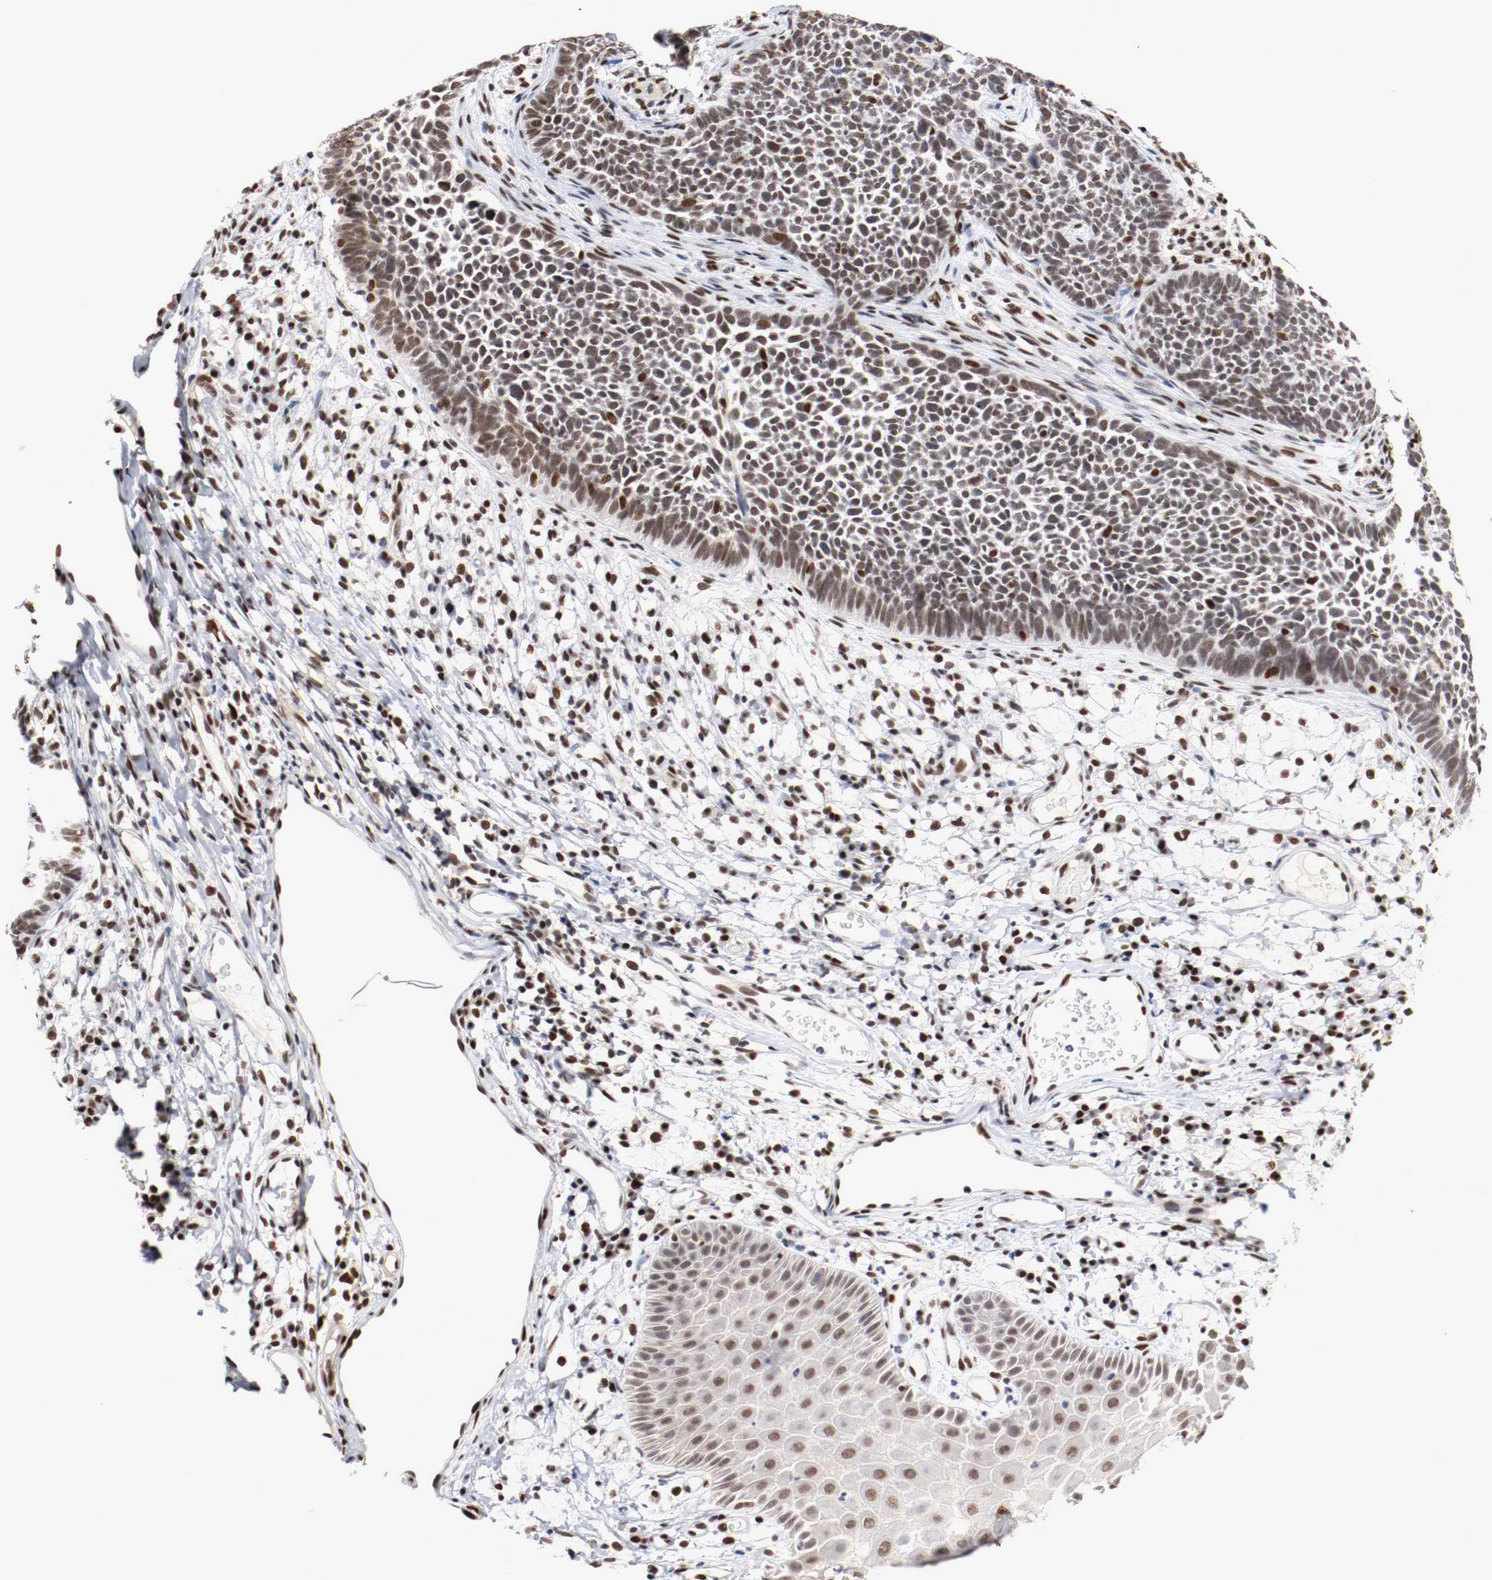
{"staining": {"intensity": "weak", "quantity": ">75%", "location": "nuclear"}, "tissue": "skin cancer", "cell_type": "Tumor cells", "image_type": "cancer", "snomed": [{"axis": "morphology", "description": "Basal cell carcinoma"}, {"axis": "topography", "description": "Skin"}], "caption": "This is an image of immunohistochemistry staining of skin cancer, which shows weak expression in the nuclear of tumor cells.", "gene": "MEF2D", "patient": {"sex": "female", "age": 84}}